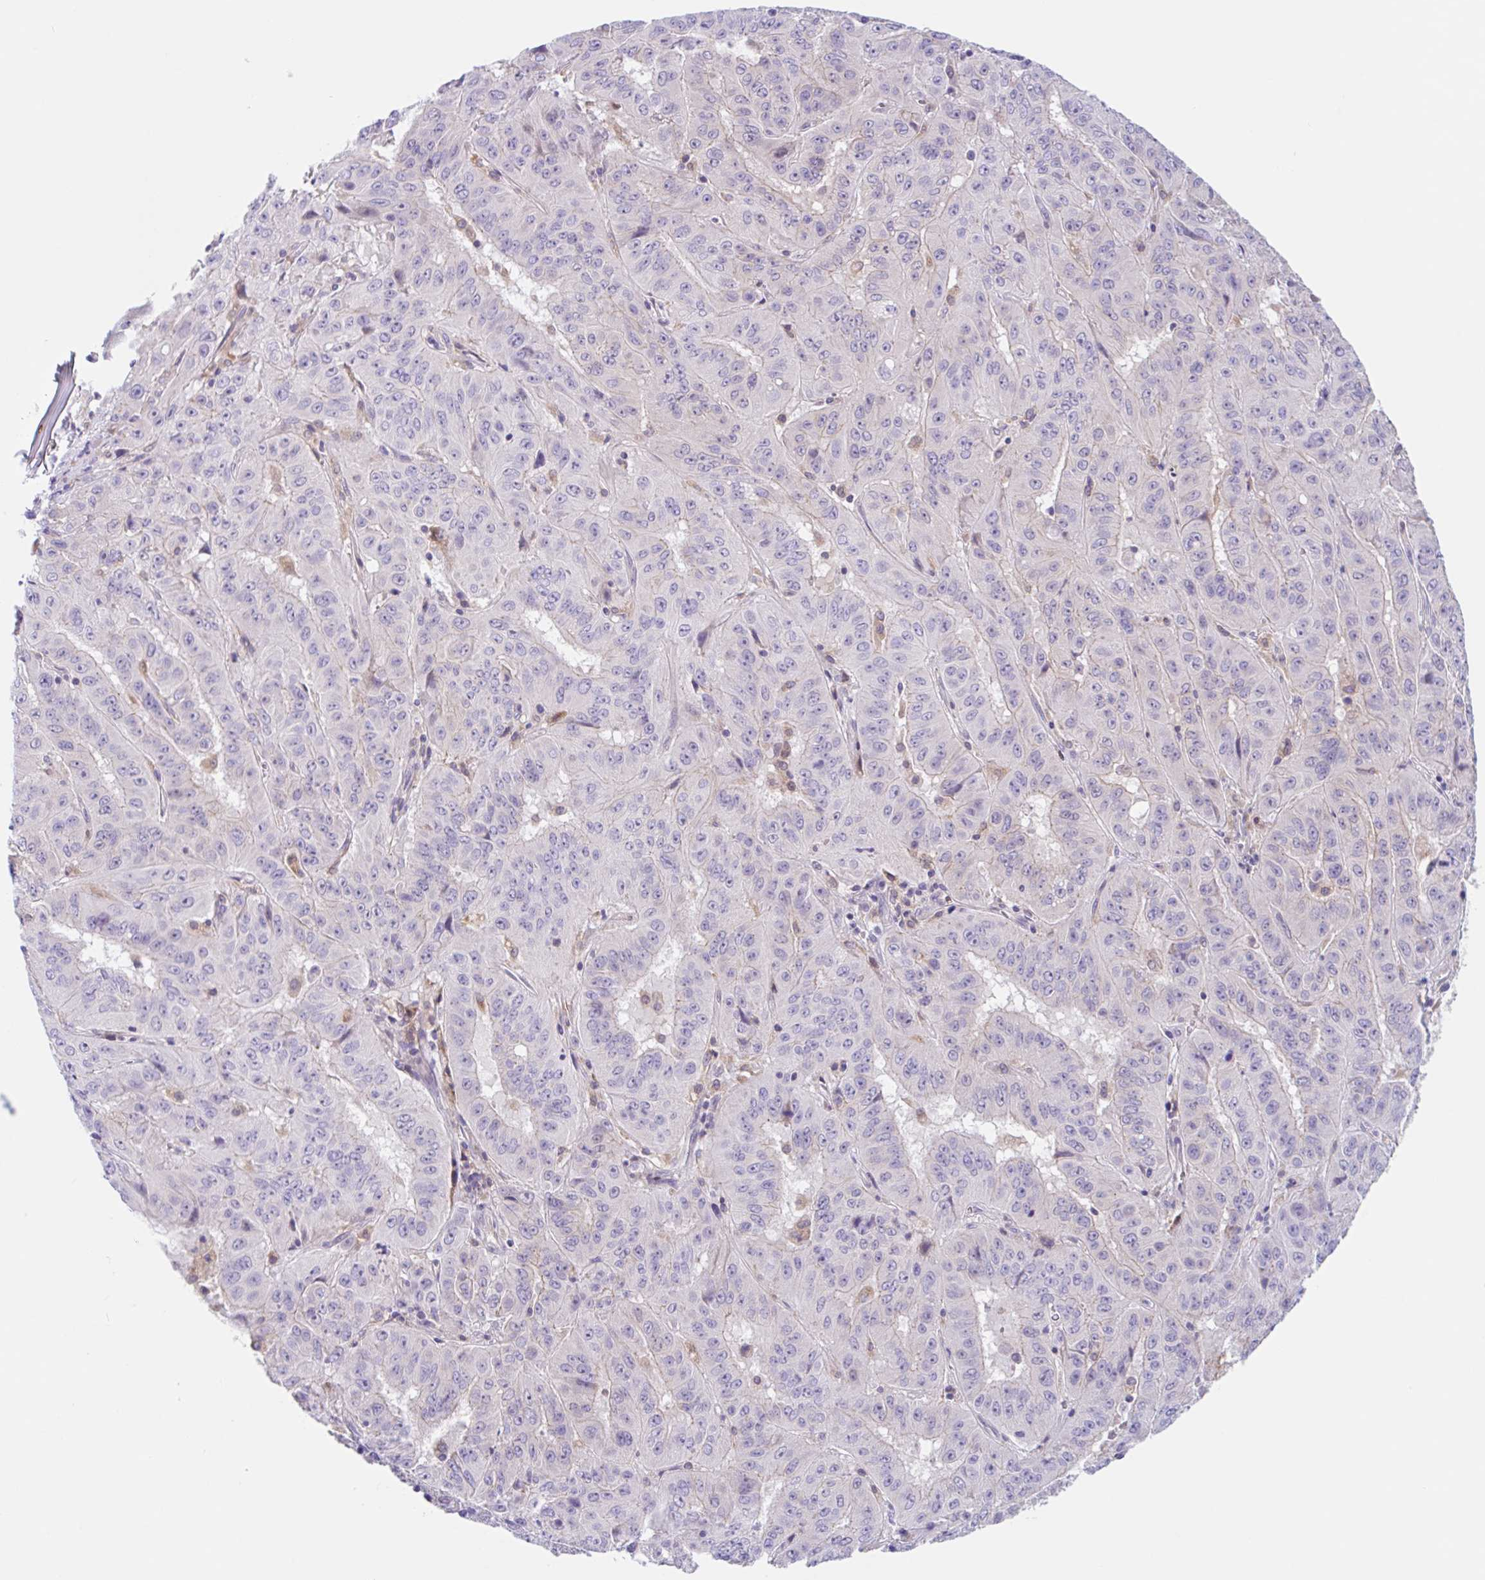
{"staining": {"intensity": "negative", "quantity": "none", "location": "none"}, "tissue": "pancreatic cancer", "cell_type": "Tumor cells", "image_type": "cancer", "snomed": [{"axis": "morphology", "description": "Adenocarcinoma, NOS"}, {"axis": "topography", "description": "Pancreas"}], "caption": "Protein analysis of adenocarcinoma (pancreatic) demonstrates no significant staining in tumor cells.", "gene": "TMEM86A", "patient": {"sex": "male", "age": 63}}